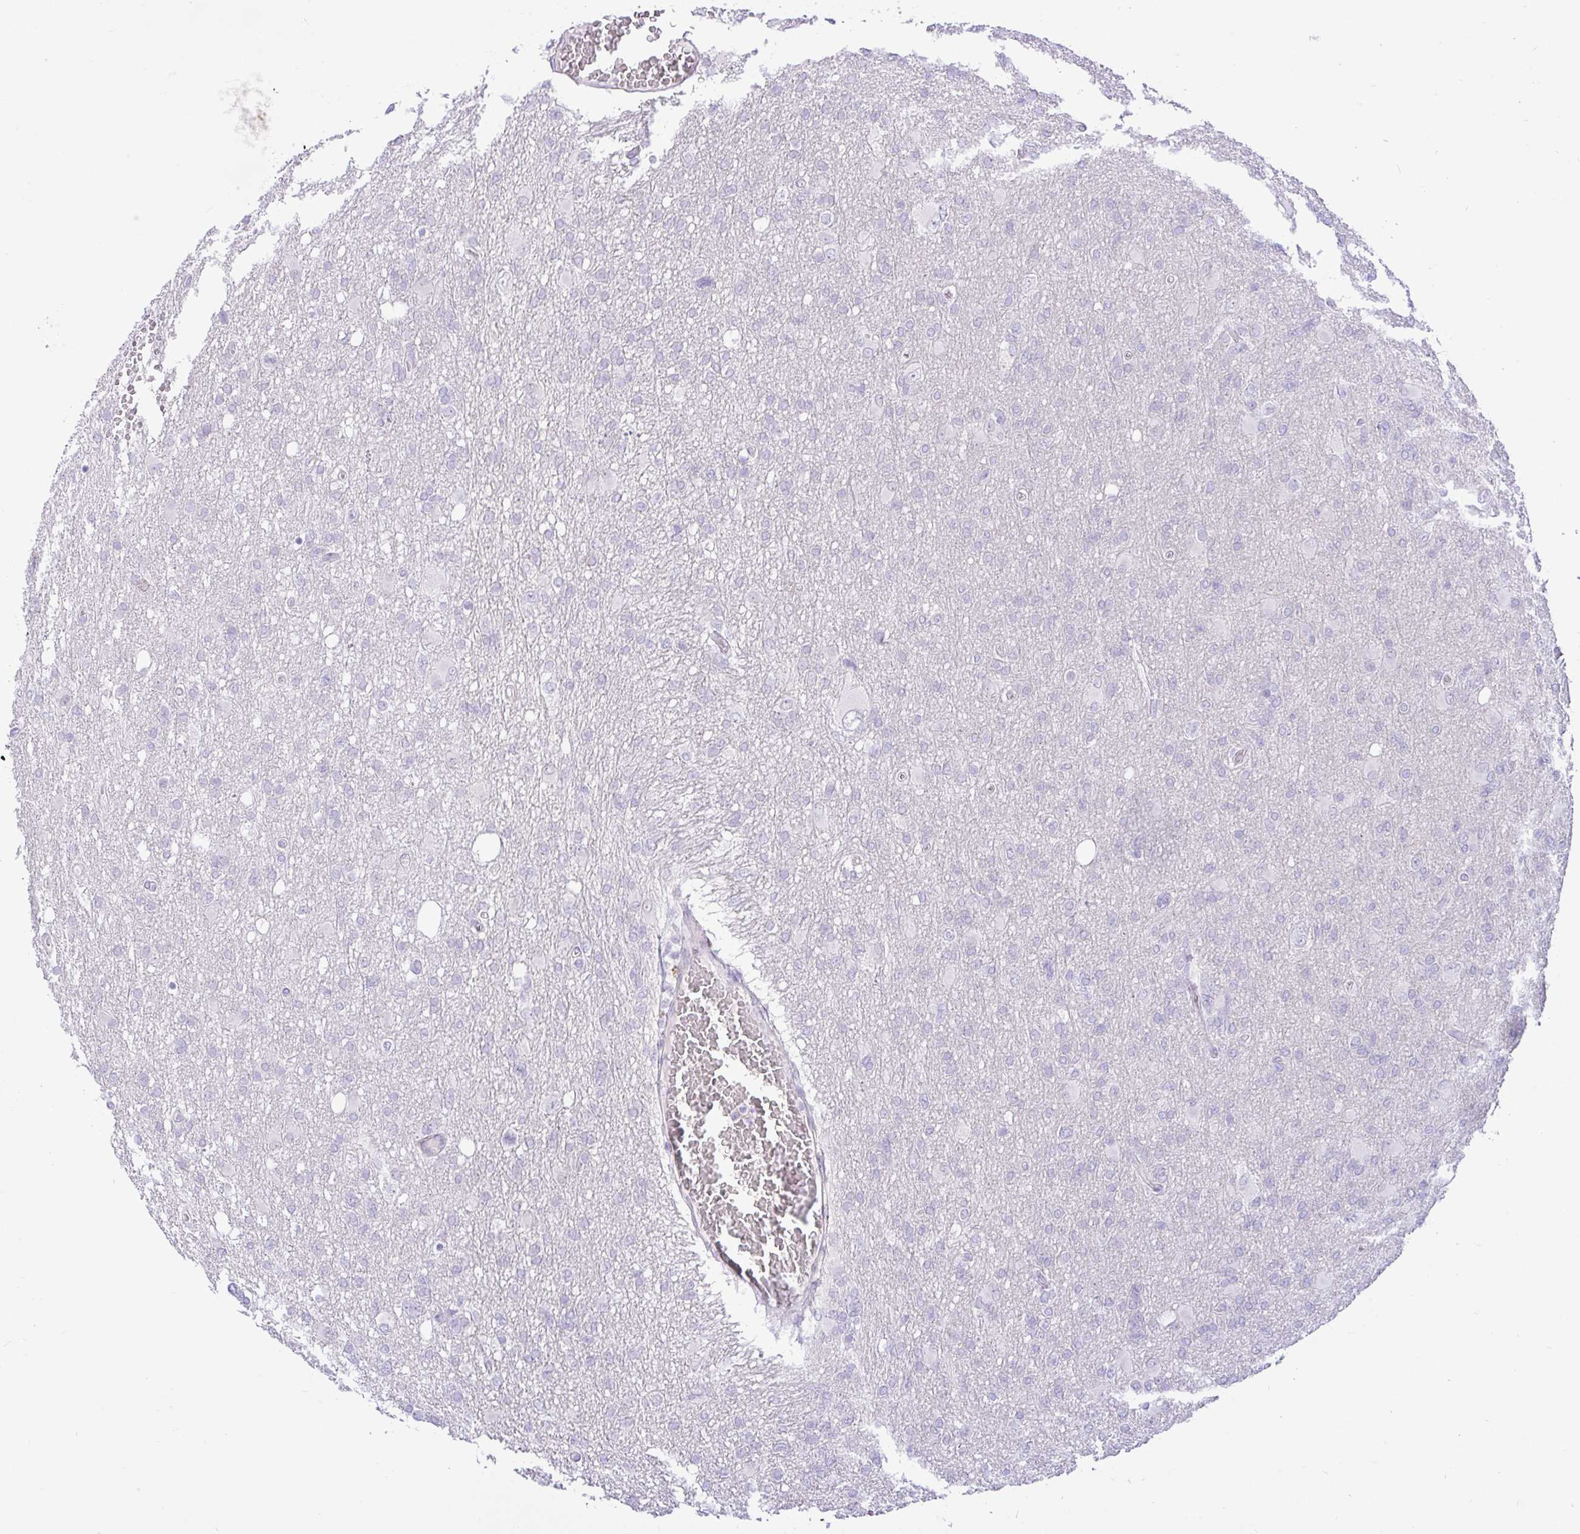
{"staining": {"intensity": "negative", "quantity": "none", "location": "none"}, "tissue": "glioma", "cell_type": "Tumor cells", "image_type": "cancer", "snomed": [{"axis": "morphology", "description": "Glioma, malignant, High grade"}, {"axis": "topography", "description": "Brain"}], "caption": "This is an immunohistochemistry micrograph of human malignant high-grade glioma. There is no staining in tumor cells.", "gene": "ZNF101", "patient": {"sex": "male", "age": 61}}